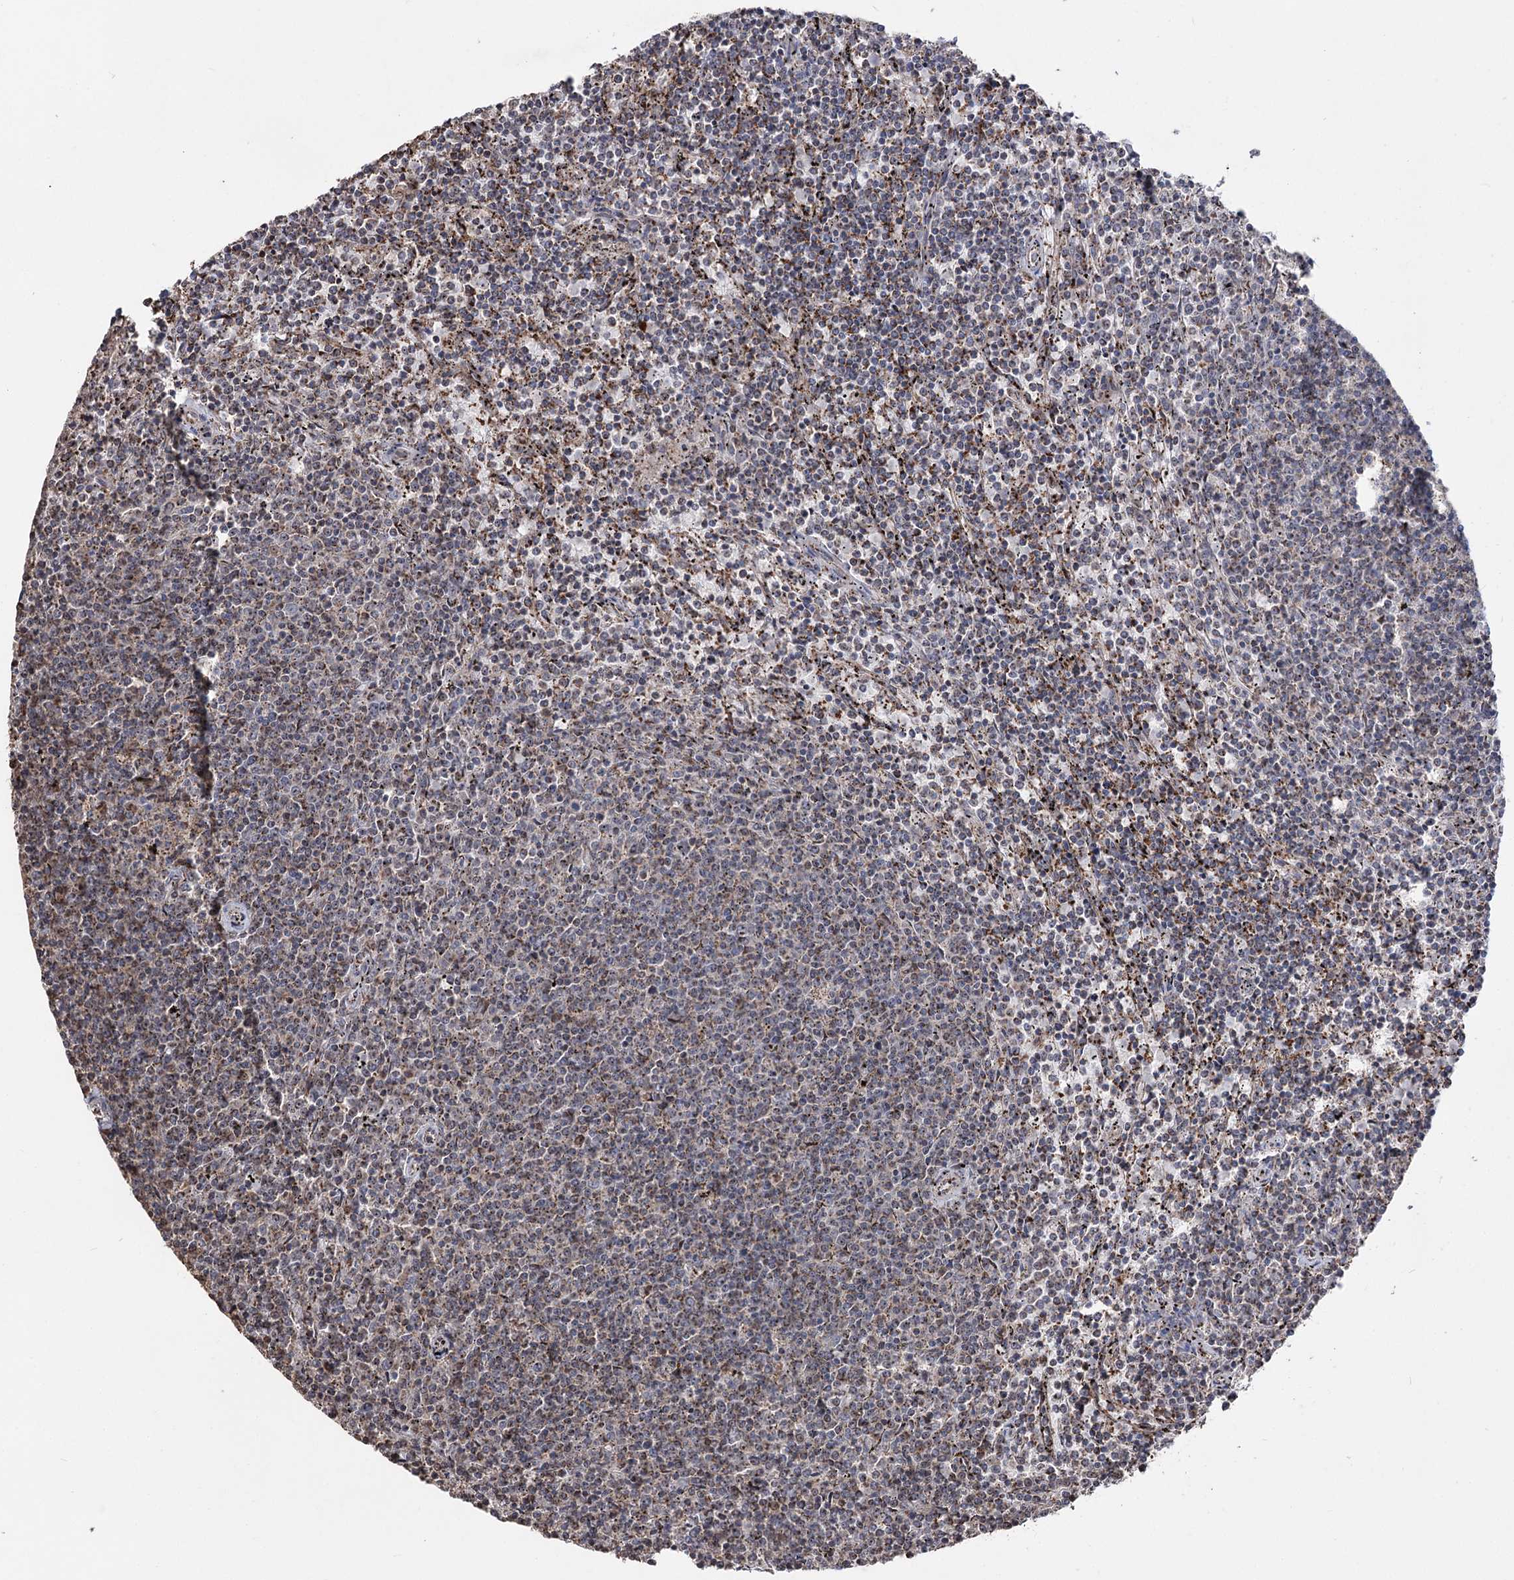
{"staining": {"intensity": "weak", "quantity": "25%-75%", "location": "cytoplasmic/membranous"}, "tissue": "lymphoma", "cell_type": "Tumor cells", "image_type": "cancer", "snomed": [{"axis": "morphology", "description": "Malignant lymphoma, non-Hodgkin's type, Low grade"}, {"axis": "topography", "description": "Spleen"}], "caption": "There is low levels of weak cytoplasmic/membranous staining in tumor cells of malignant lymphoma, non-Hodgkin's type (low-grade), as demonstrated by immunohistochemical staining (brown color).", "gene": "ARHGAP20", "patient": {"sex": "female", "age": 50}}